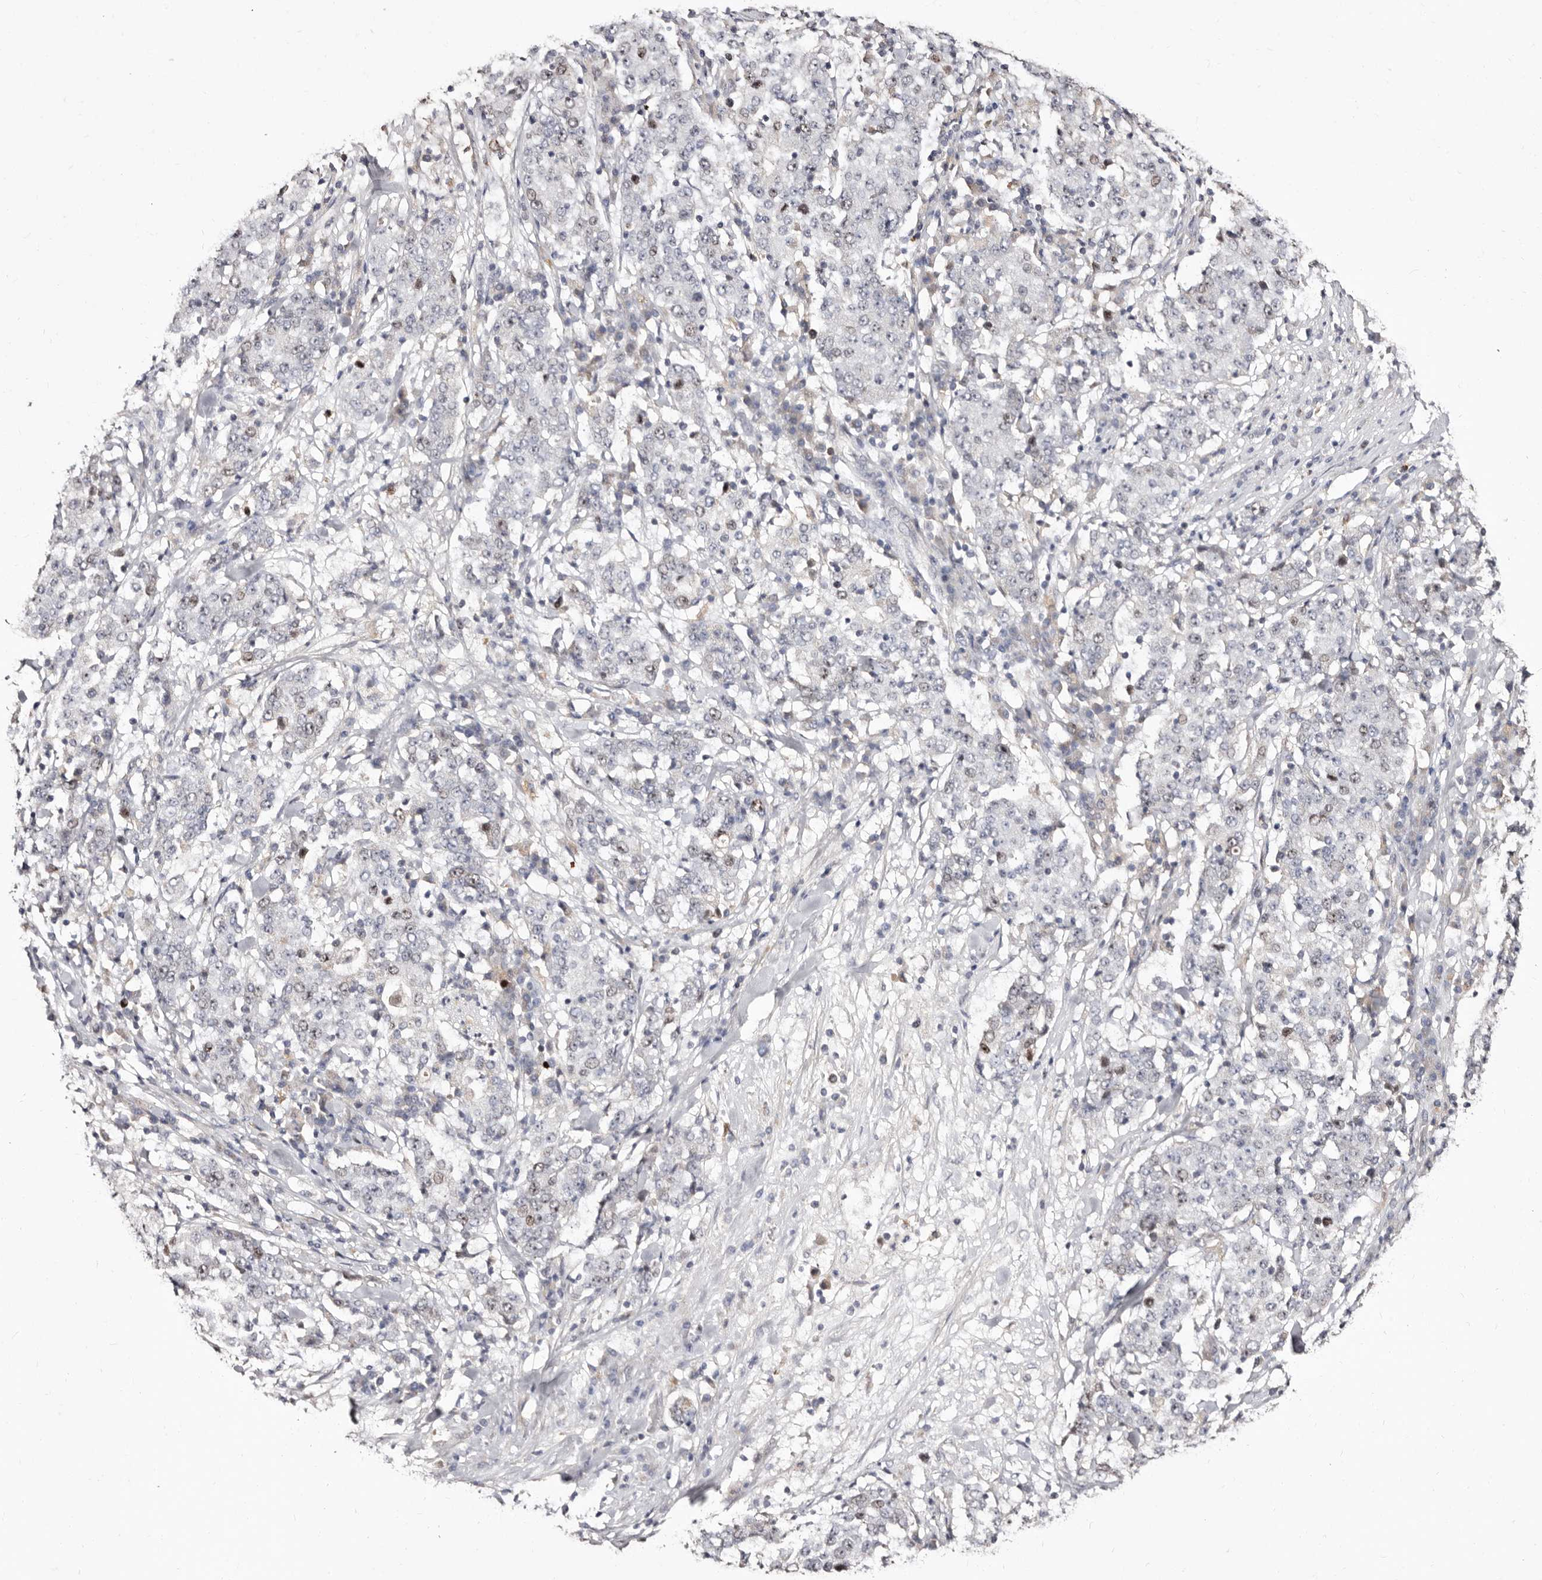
{"staining": {"intensity": "negative", "quantity": "none", "location": "none"}, "tissue": "stomach cancer", "cell_type": "Tumor cells", "image_type": "cancer", "snomed": [{"axis": "morphology", "description": "Adenocarcinoma, NOS"}, {"axis": "topography", "description": "Stomach"}], "caption": "Stomach adenocarcinoma stained for a protein using immunohistochemistry (IHC) reveals no positivity tumor cells.", "gene": "CDCA8", "patient": {"sex": "male", "age": 59}}